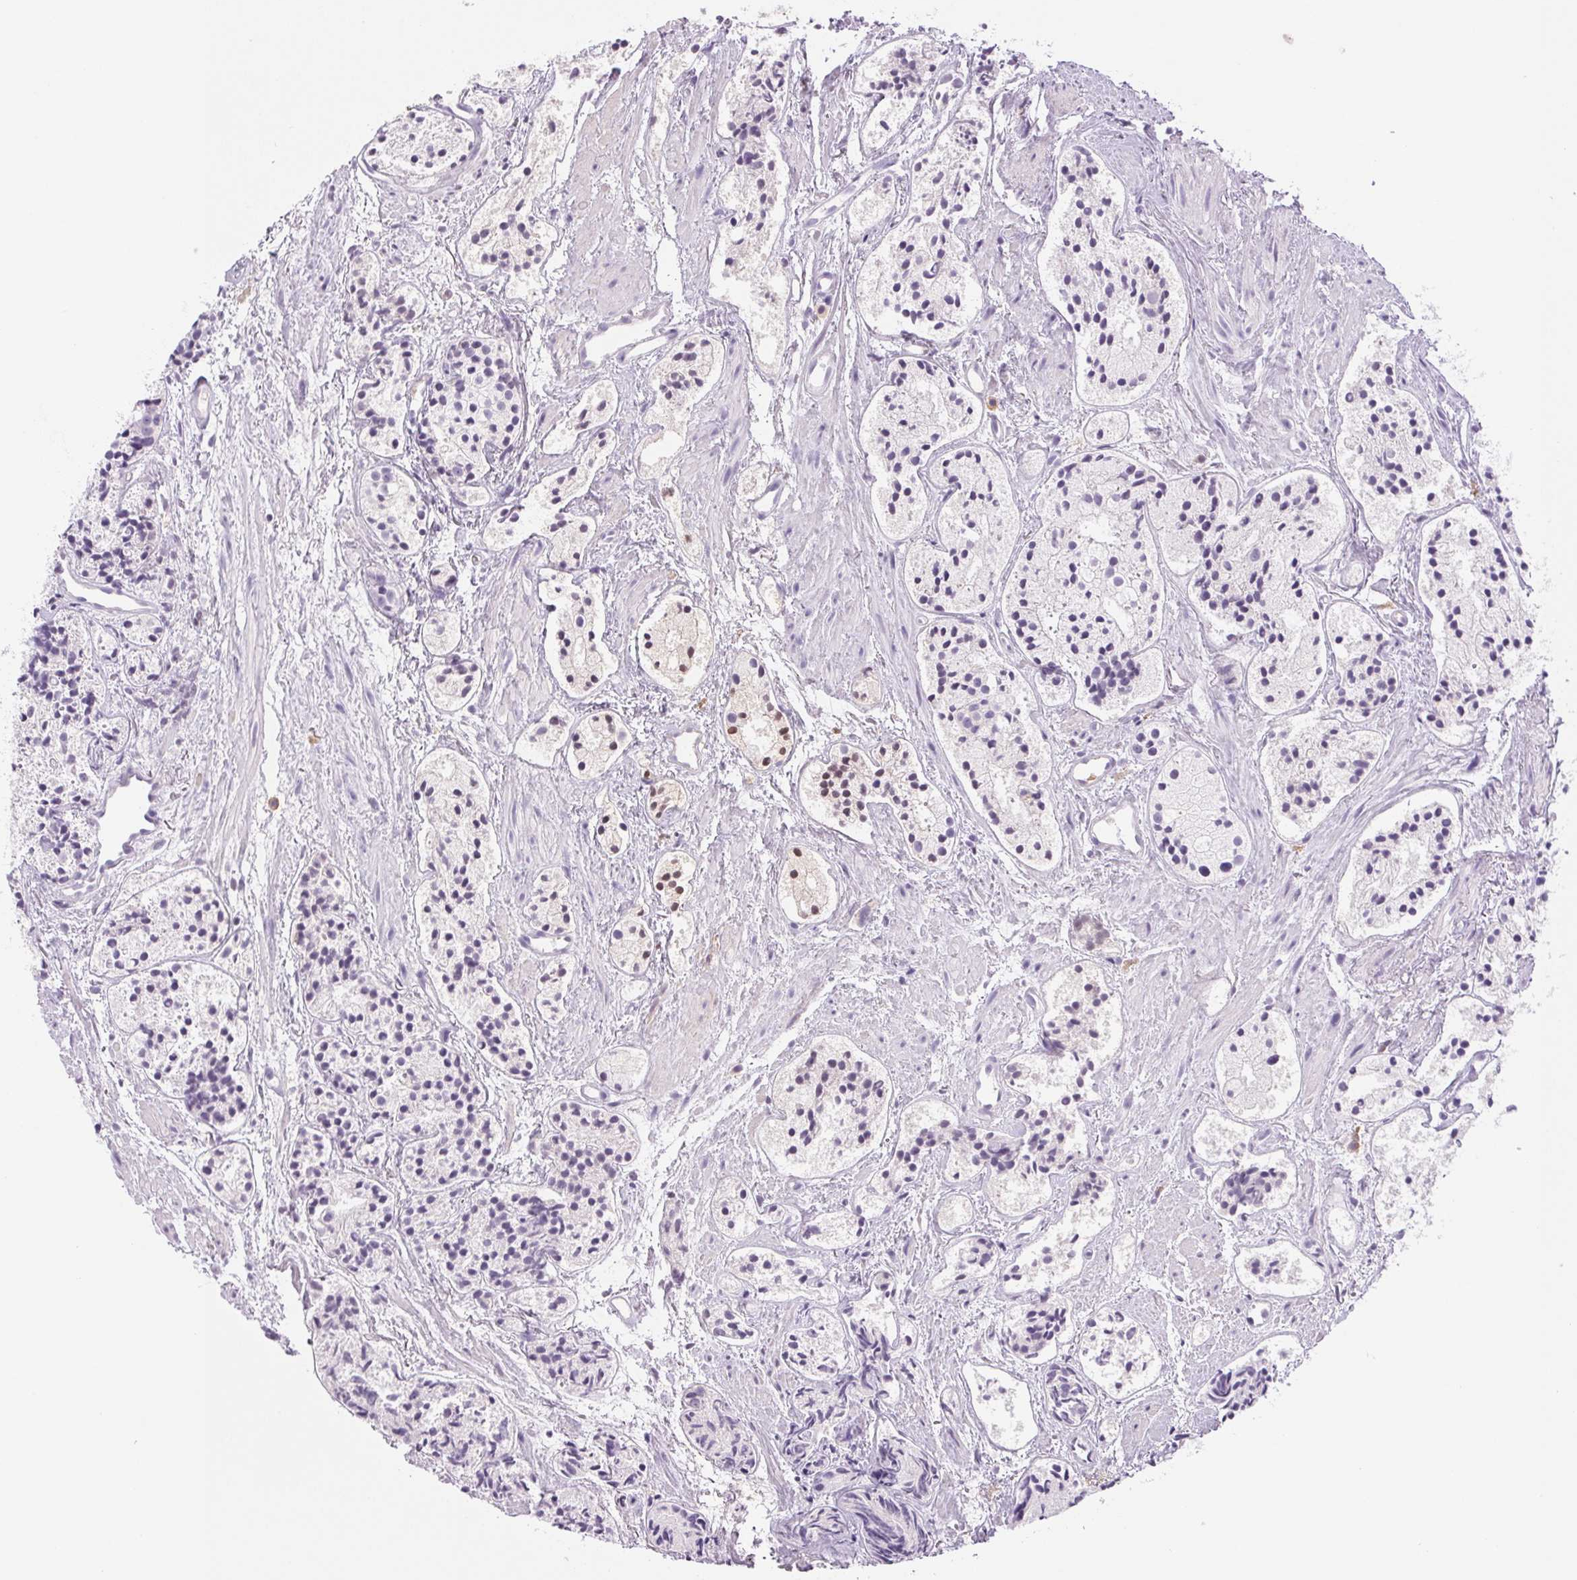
{"staining": {"intensity": "negative", "quantity": "none", "location": "none"}, "tissue": "prostate cancer", "cell_type": "Tumor cells", "image_type": "cancer", "snomed": [{"axis": "morphology", "description": "Adenocarcinoma, High grade"}, {"axis": "topography", "description": "Prostate"}], "caption": "Photomicrograph shows no significant protein expression in tumor cells of high-grade adenocarcinoma (prostate).", "gene": "IFIT1B", "patient": {"sex": "male", "age": 85}}